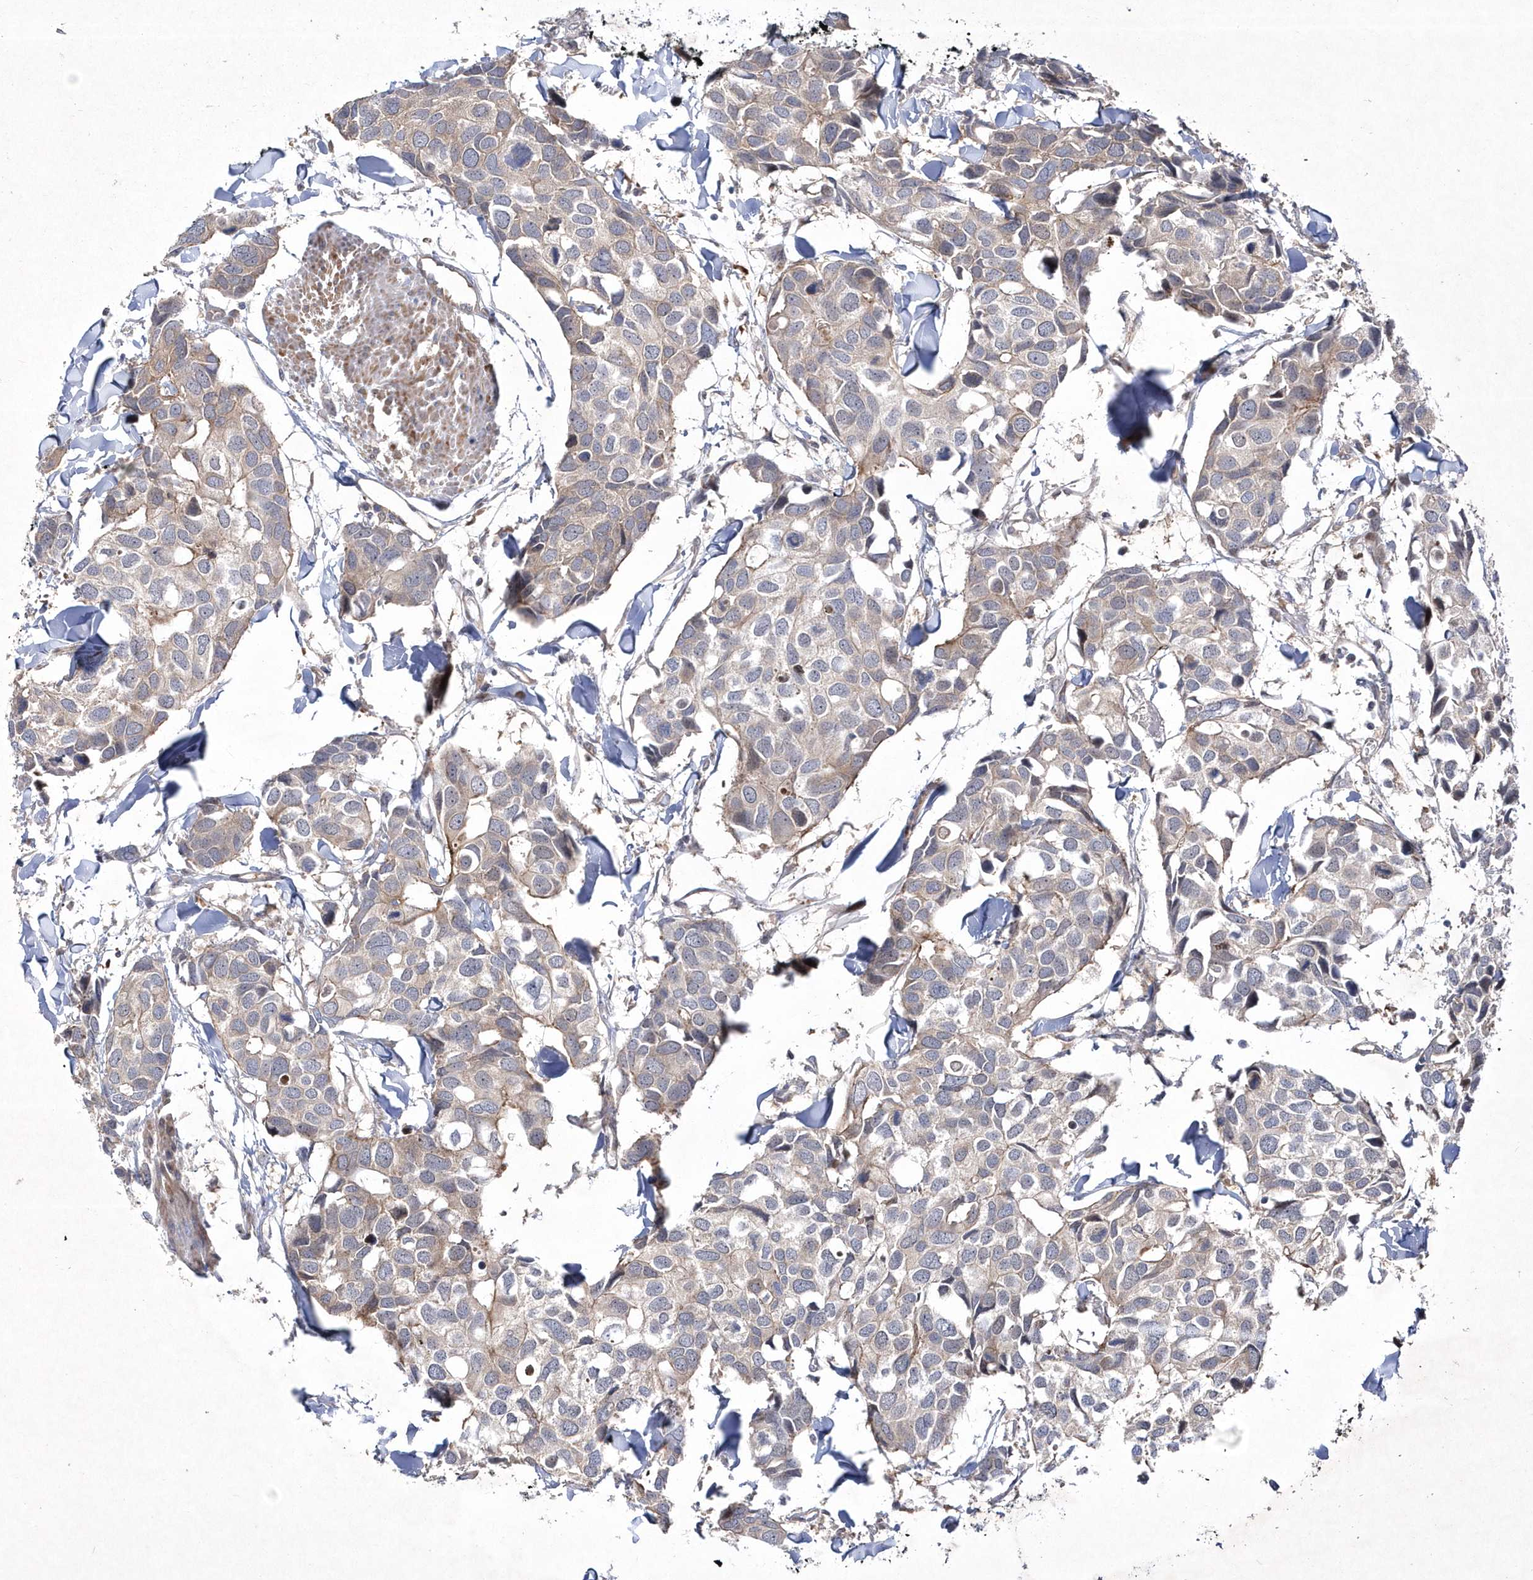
{"staining": {"intensity": "weak", "quantity": "<25%", "location": "cytoplasmic/membranous"}, "tissue": "breast cancer", "cell_type": "Tumor cells", "image_type": "cancer", "snomed": [{"axis": "morphology", "description": "Duct carcinoma"}, {"axis": "topography", "description": "Breast"}], "caption": "Tumor cells show no significant protein staining in breast intraductal carcinoma.", "gene": "DSPP", "patient": {"sex": "female", "age": 83}}